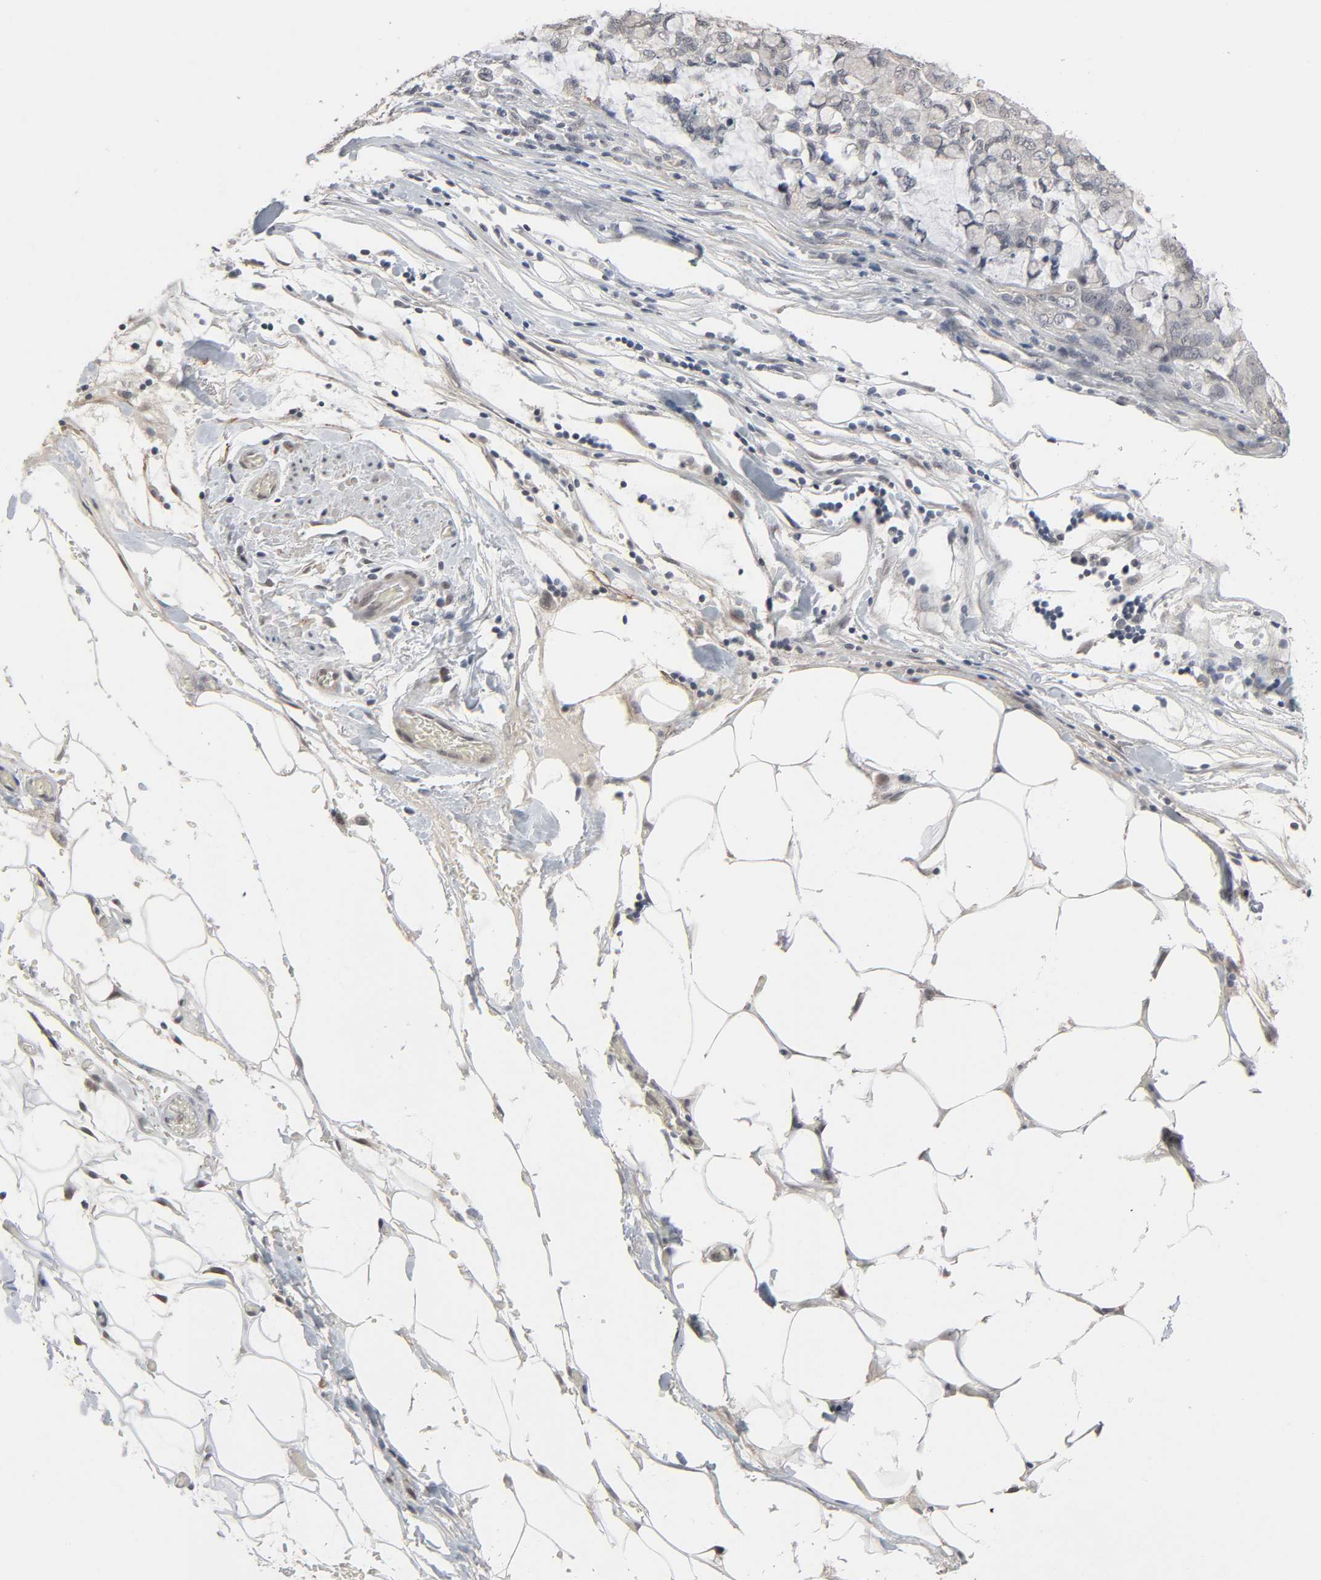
{"staining": {"intensity": "negative", "quantity": "none", "location": "none"}, "tissue": "stomach cancer", "cell_type": "Tumor cells", "image_type": "cancer", "snomed": [{"axis": "morphology", "description": "Adenocarcinoma, NOS"}, {"axis": "topography", "description": "Stomach, lower"}], "caption": "An immunohistochemistry (IHC) micrograph of adenocarcinoma (stomach) is shown. There is no staining in tumor cells of adenocarcinoma (stomach).", "gene": "ZNF222", "patient": {"sex": "male", "age": 84}}